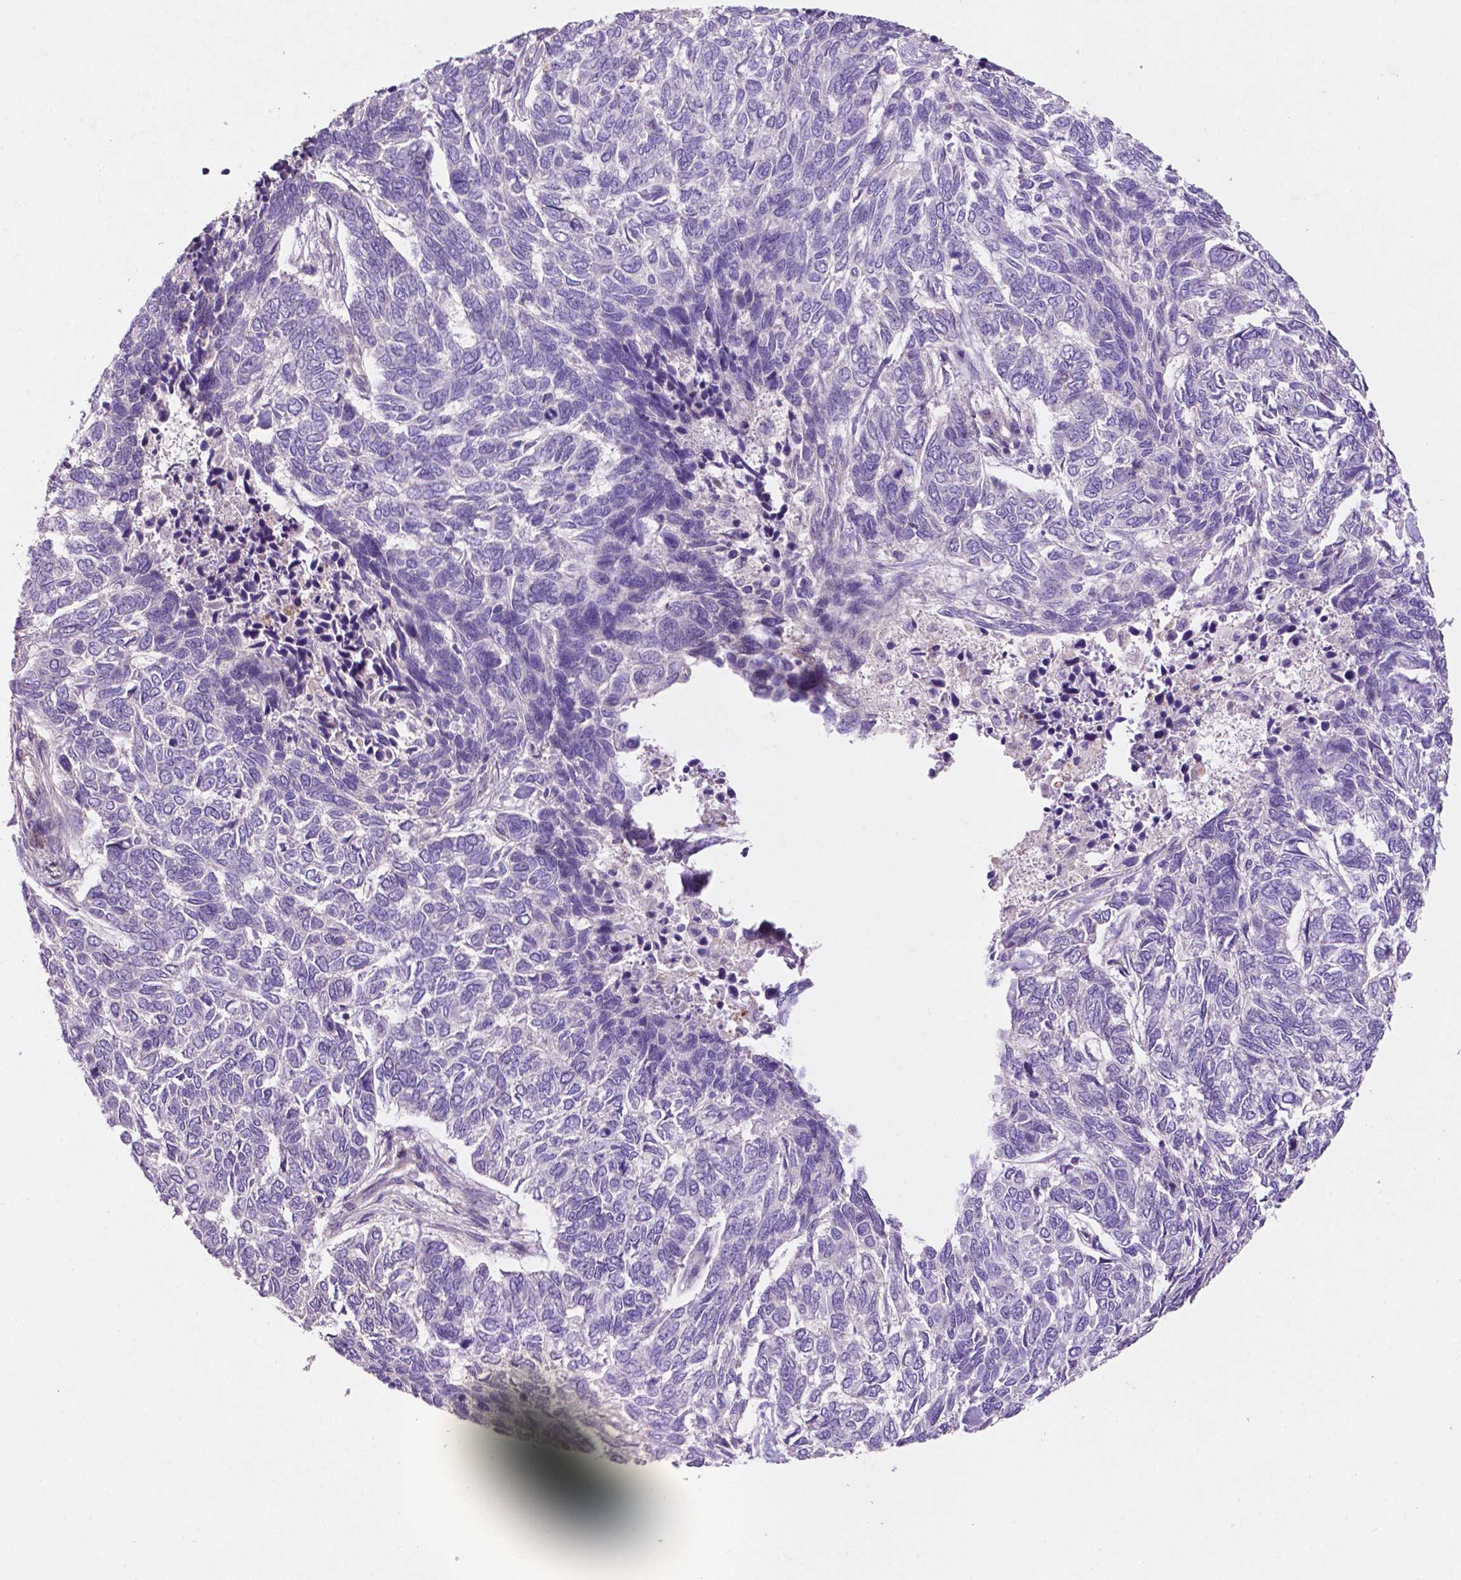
{"staining": {"intensity": "negative", "quantity": "none", "location": "none"}, "tissue": "skin cancer", "cell_type": "Tumor cells", "image_type": "cancer", "snomed": [{"axis": "morphology", "description": "Basal cell carcinoma"}, {"axis": "topography", "description": "Skin"}], "caption": "Immunohistochemical staining of basal cell carcinoma (skin) displays no significant expression in tumor cells.", "gene": "ARL5C", "patient": {"sex": "female", "age": 65}}